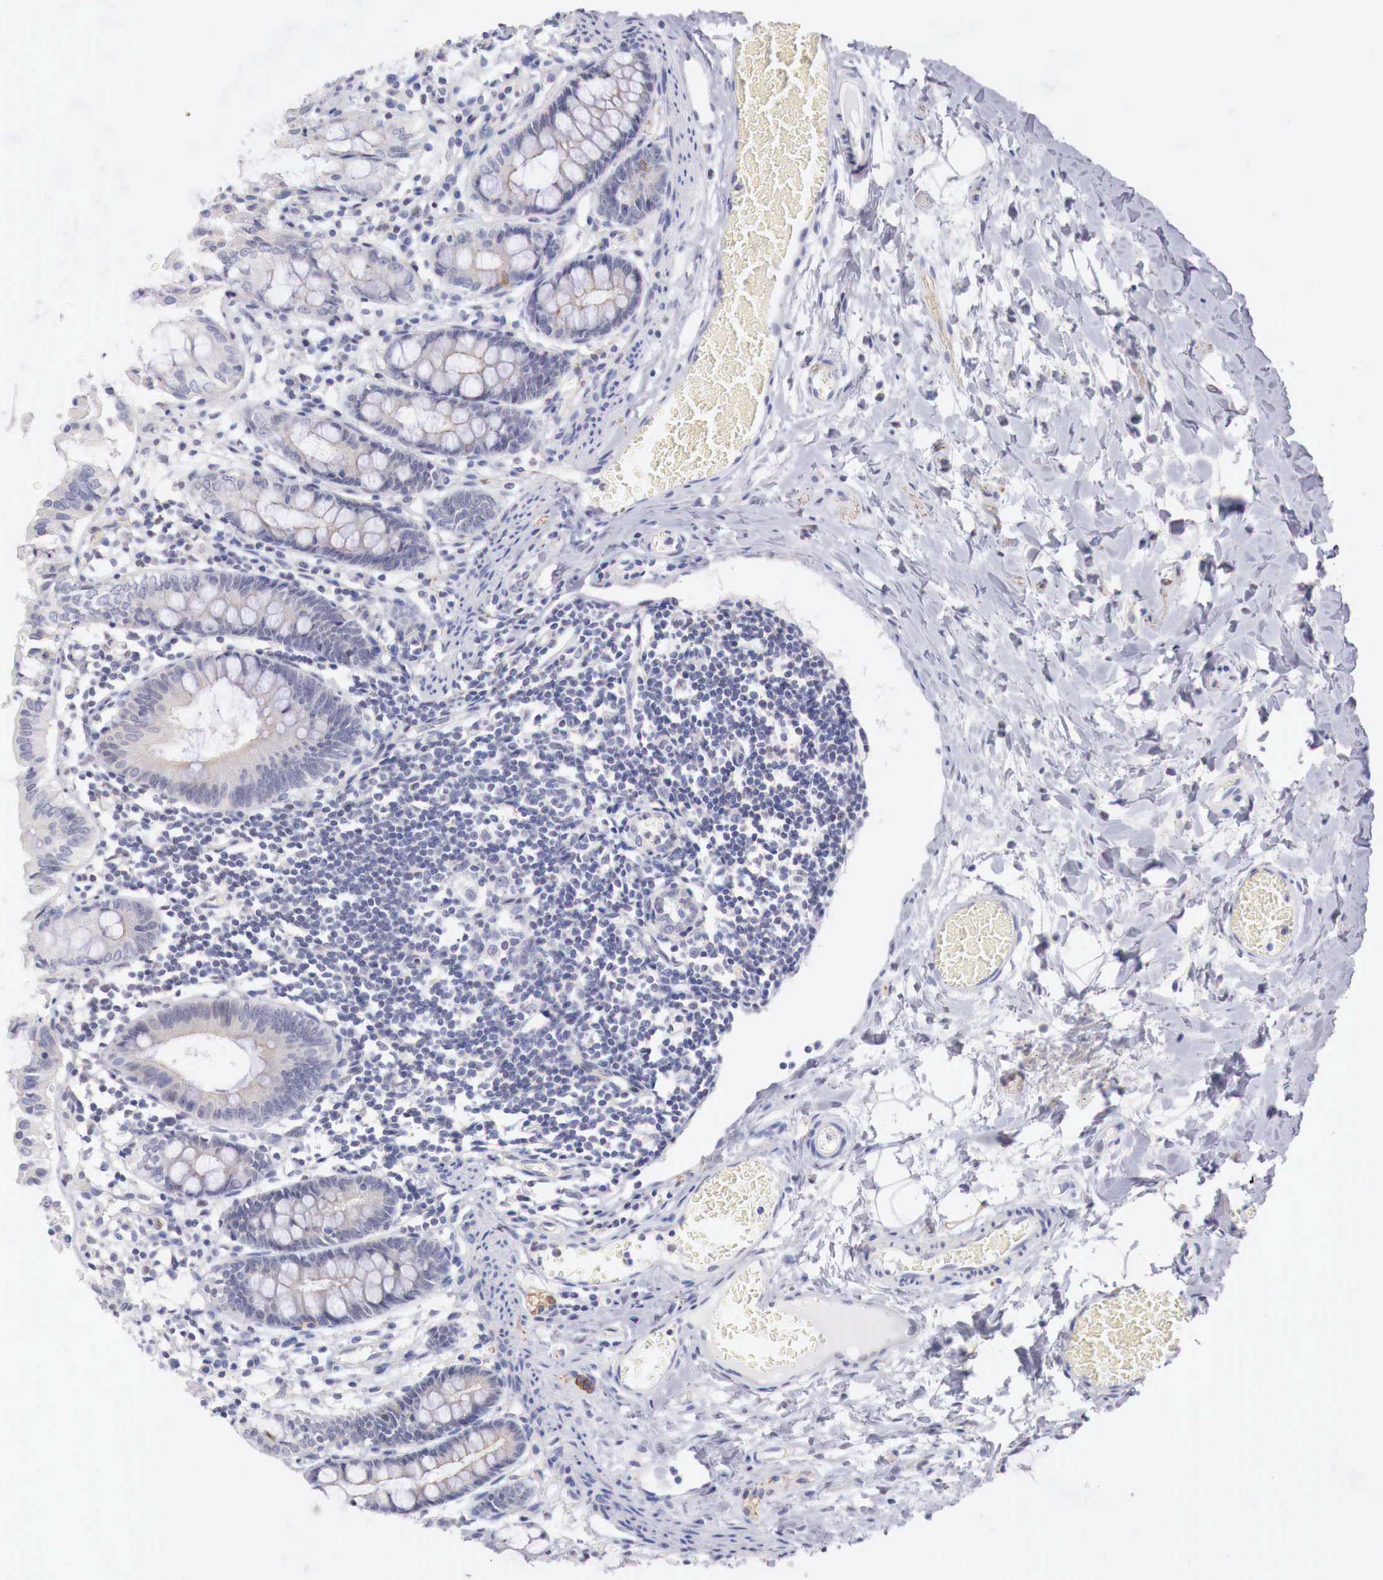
{"staining": {"intensity": "negative", "quantity": "none", "location": "none"}, "tissue": "colon", "cell_type": "Endothelial cells", "image_type": "normal", "snomed": [{"axis": "morphology", "description": "Normal tissue, NOS"}, {"axis": "topography", "description": "Colon"}], "caption": "Endothelial cells are negative for brown protein staining in normal colon. The staining is performed using DAB (3,3'-diaminobenzidine) brown chromogen with nuclei counter-stained in using hematoxylin.", "gene": "TRIM13", "patient": {"sex": "male", "age": 1}}